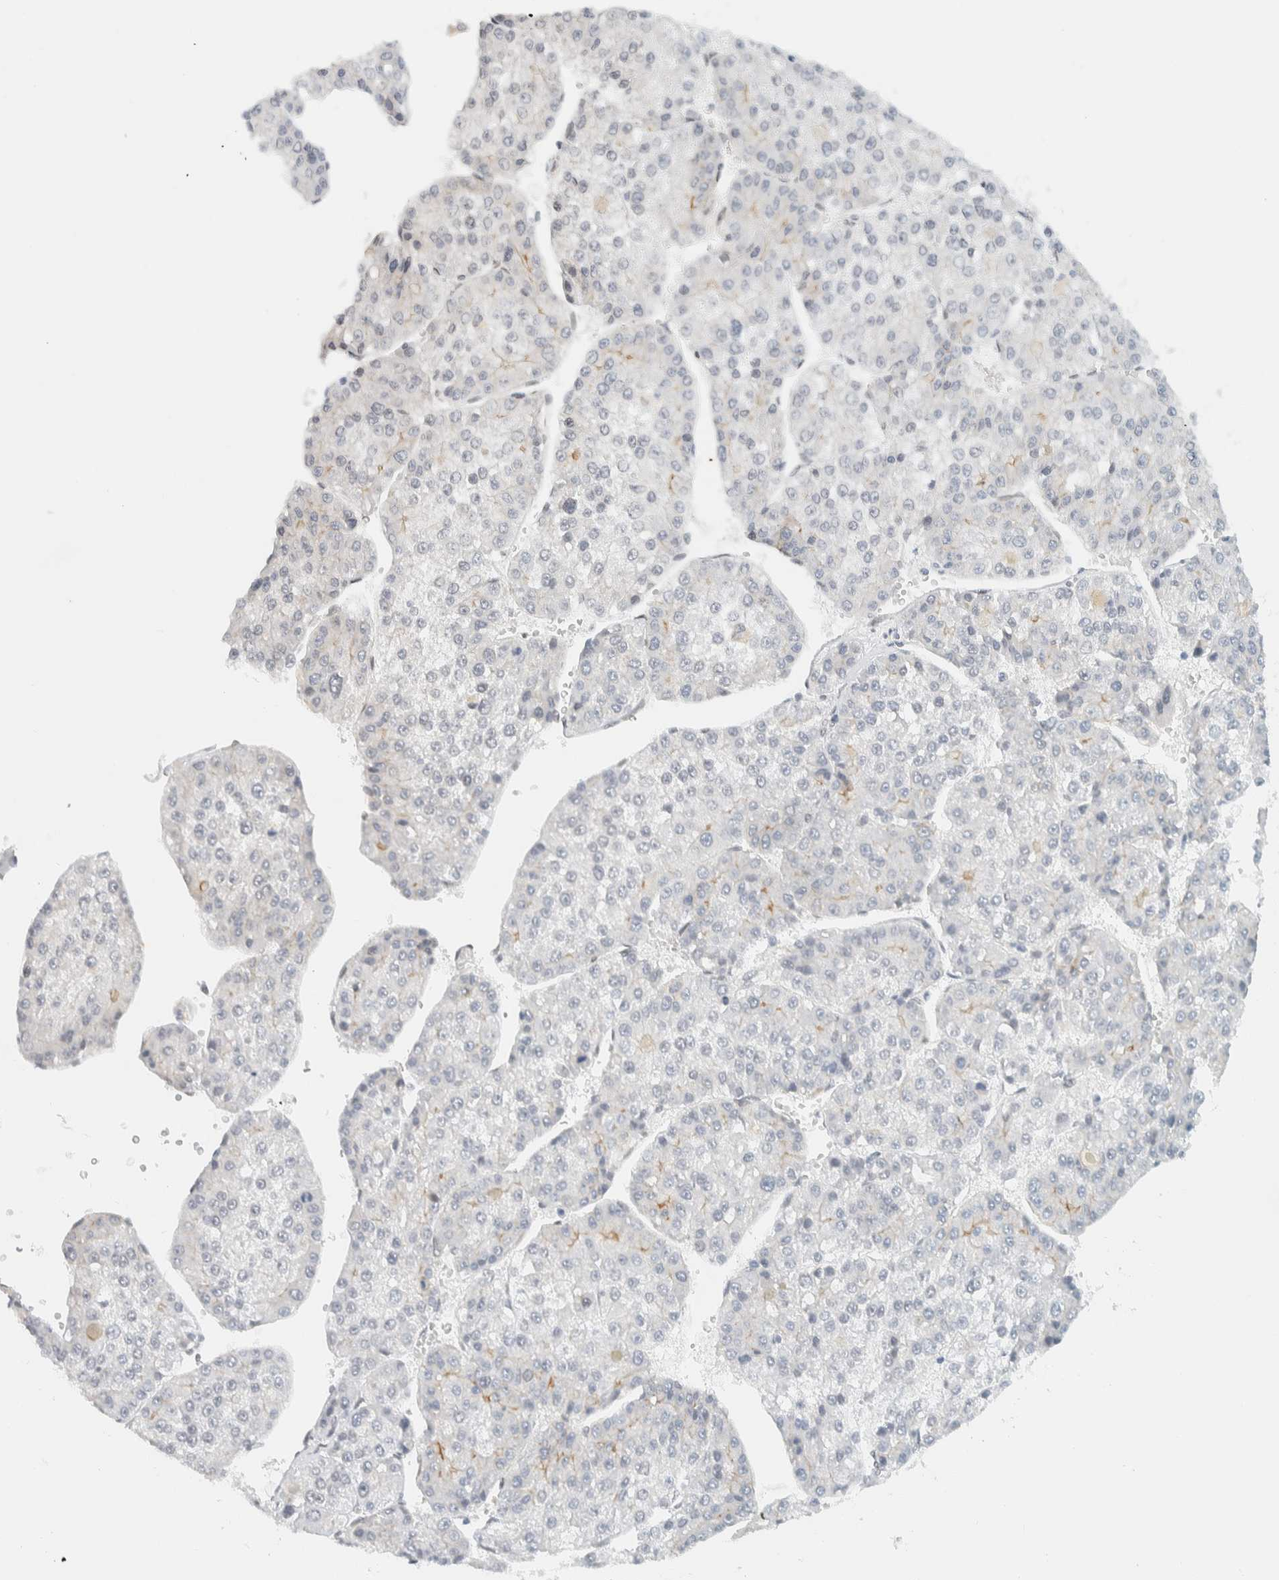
{"staining": {"intensity": "negative", "quantity": "none", "location": "none"}, "tissue": "liver cancer", "cell_type": "Tumor cells", "image_type": "cancer", "snomed": [{"axis": "morphology", "description": "Carcinoma, Hepatocellular, NOS"}, {"axis": "topography", "description": "Liver"}], "caption": "This is a photomicrograph of IHC staining of hepatocellular carcinoma (liver), which shows no positivity in tumor cells.", "gene": "C1QTNF12", "patient": {"sex": "female", "age": 73}}